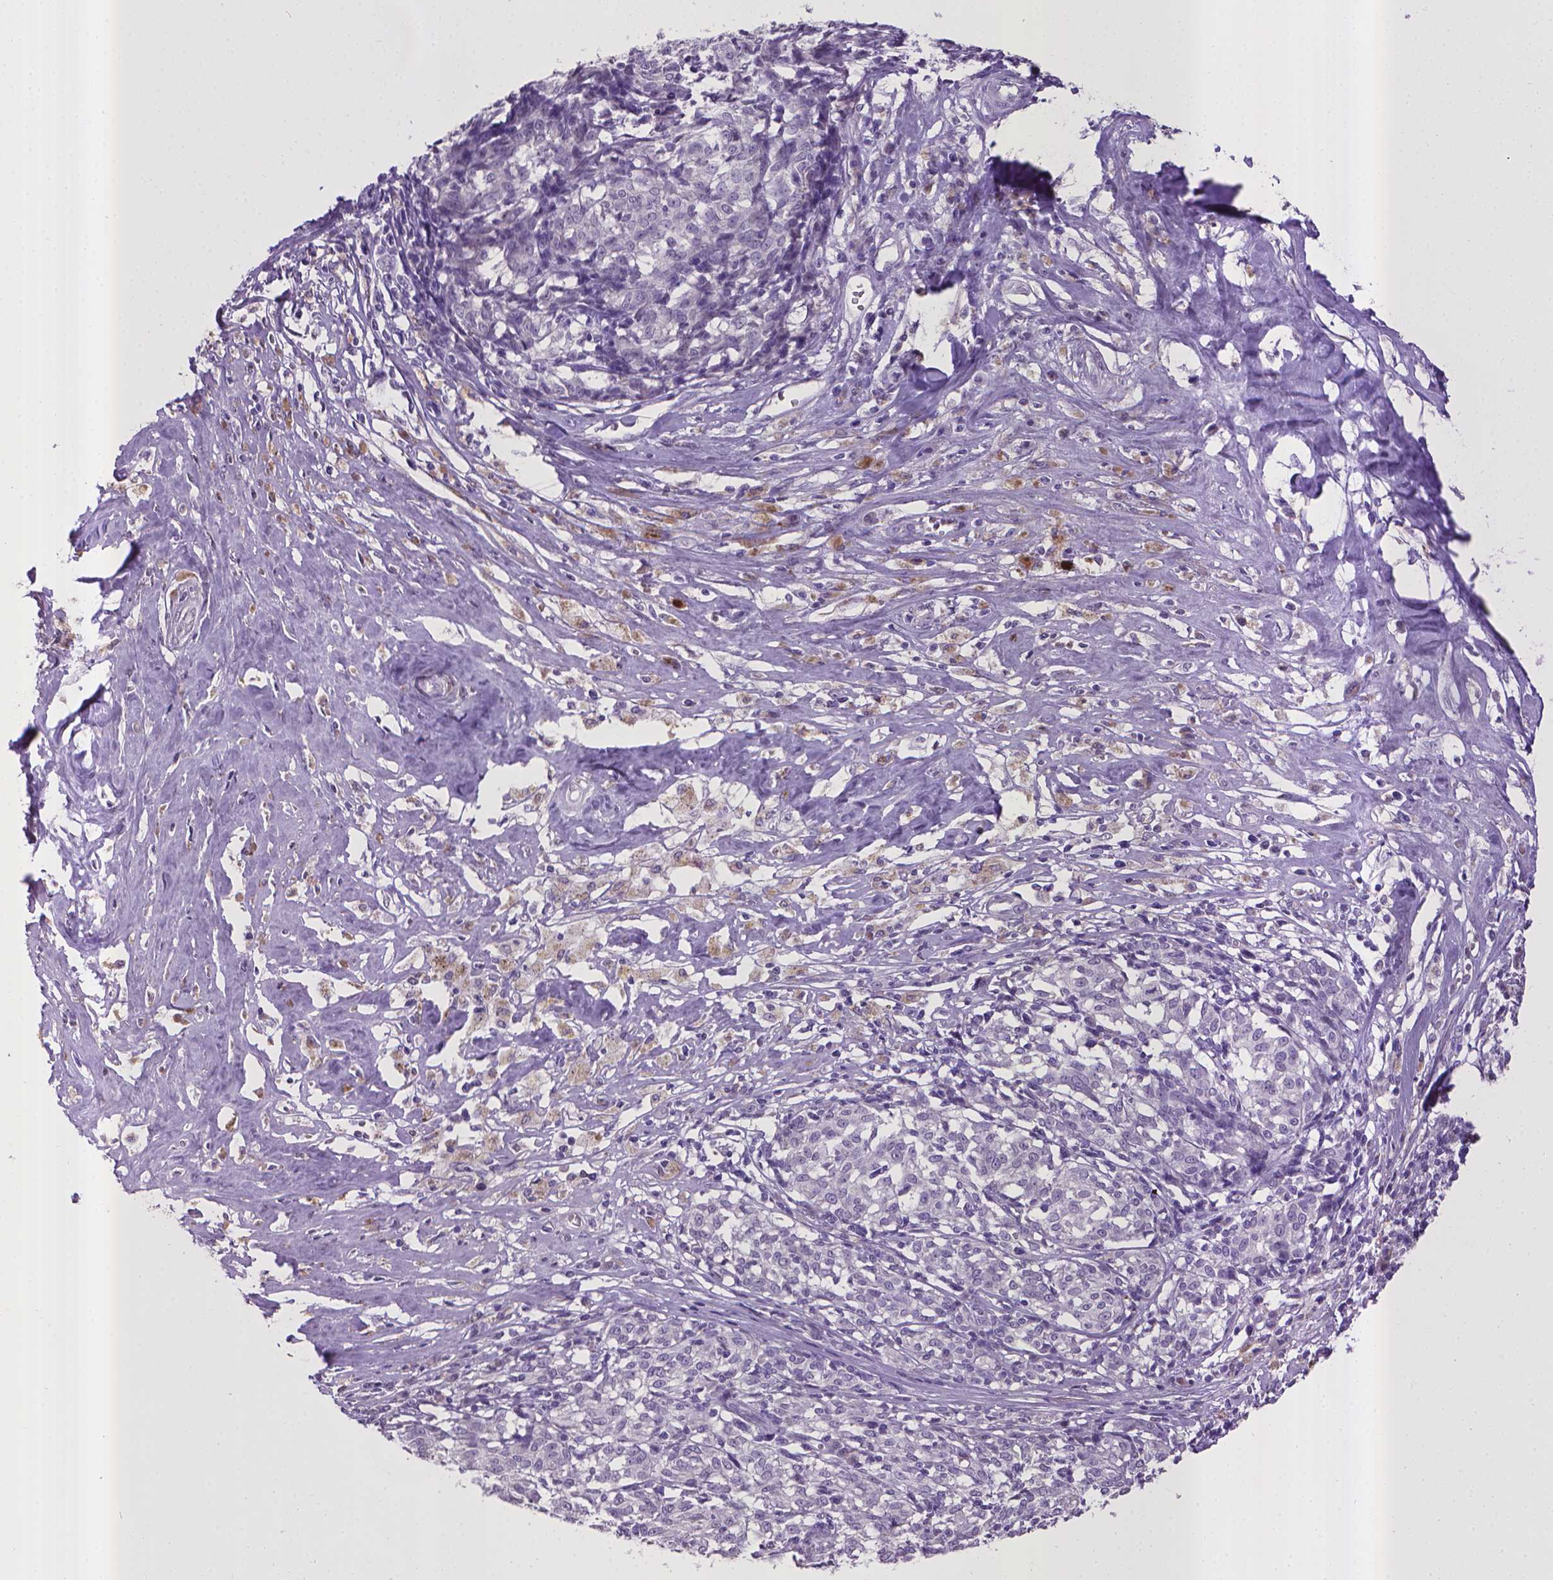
{"staining": {"intensity": "negative", "quantity": "none", "location": "none"}, "tissue": "melanoma", "cell_type": "Tumor cells", "image_type": "cancer", "snomed": [{"axis": "morphology", "description": "Malignant melanoma, NOS"}, {"axis": "topography", "description": "Skin"}], "caption": "Human malignant melanoma stained for a protein using immunohistochemistry (IHC) shows no staining in tumor cells.", "gene": "KMO", "patient": {"sex": "female", "age": 72}}